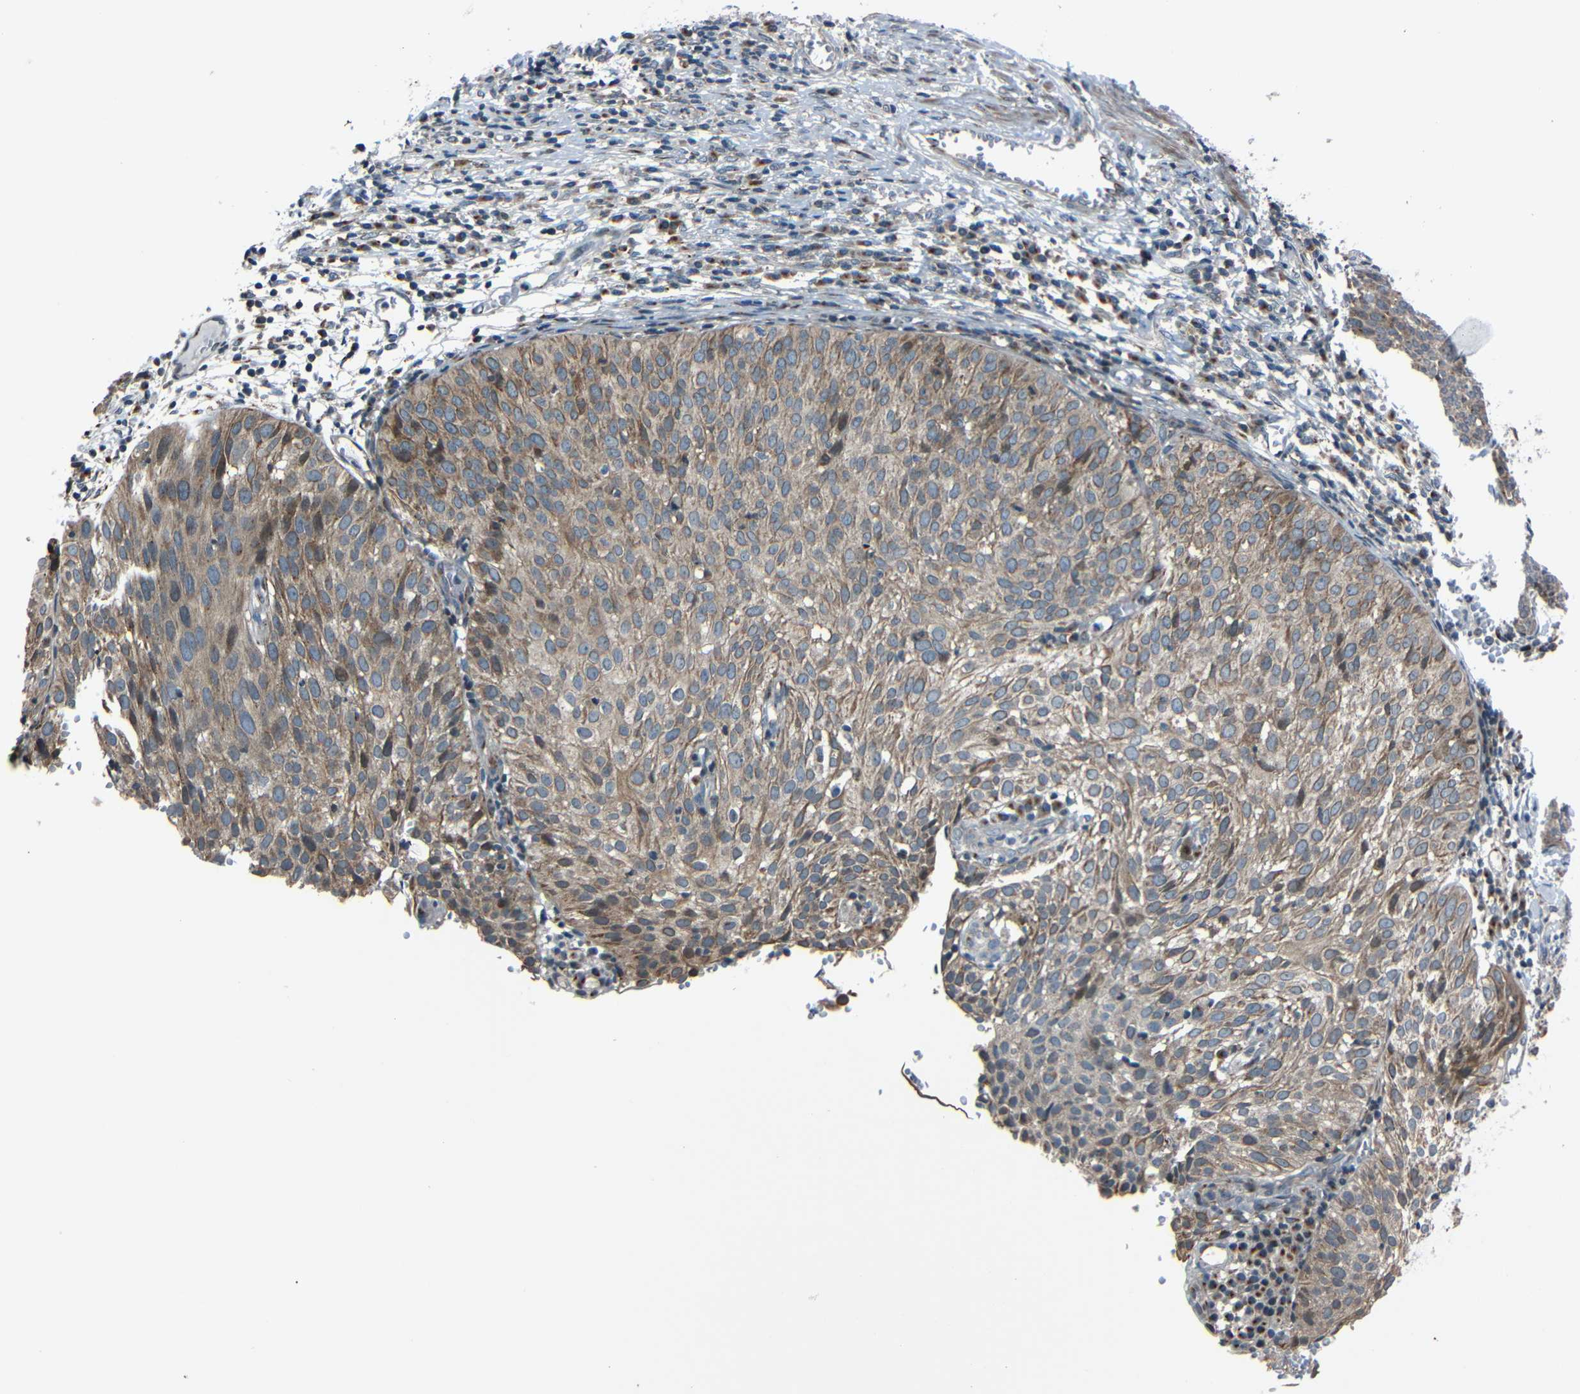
{"staining": {"intensity": "weak", "quantity": ">75%", "location": "cytoplasmic/membranous"}, "tissue": "cervical cancer", "cell_type": "Tumor cells", "image_type": "cancer", "snomed": [{"axis": "morphology", "description": "Squamous cell carcinoma, NOS"}, {"axis": "topography", "description": "Cervix"}], "caption": "IHC photomicrograph of neoplastic tissue: human cervical cancer stained using IHC exhibits low levels of weak protein expression localized specifically in the cytoplasmic/membranous of tumor cells, appearing as a cytoplasmic/membranous brown color.", "gene": "AKAP9", "patient": {"sex": "female", "age": 38}}